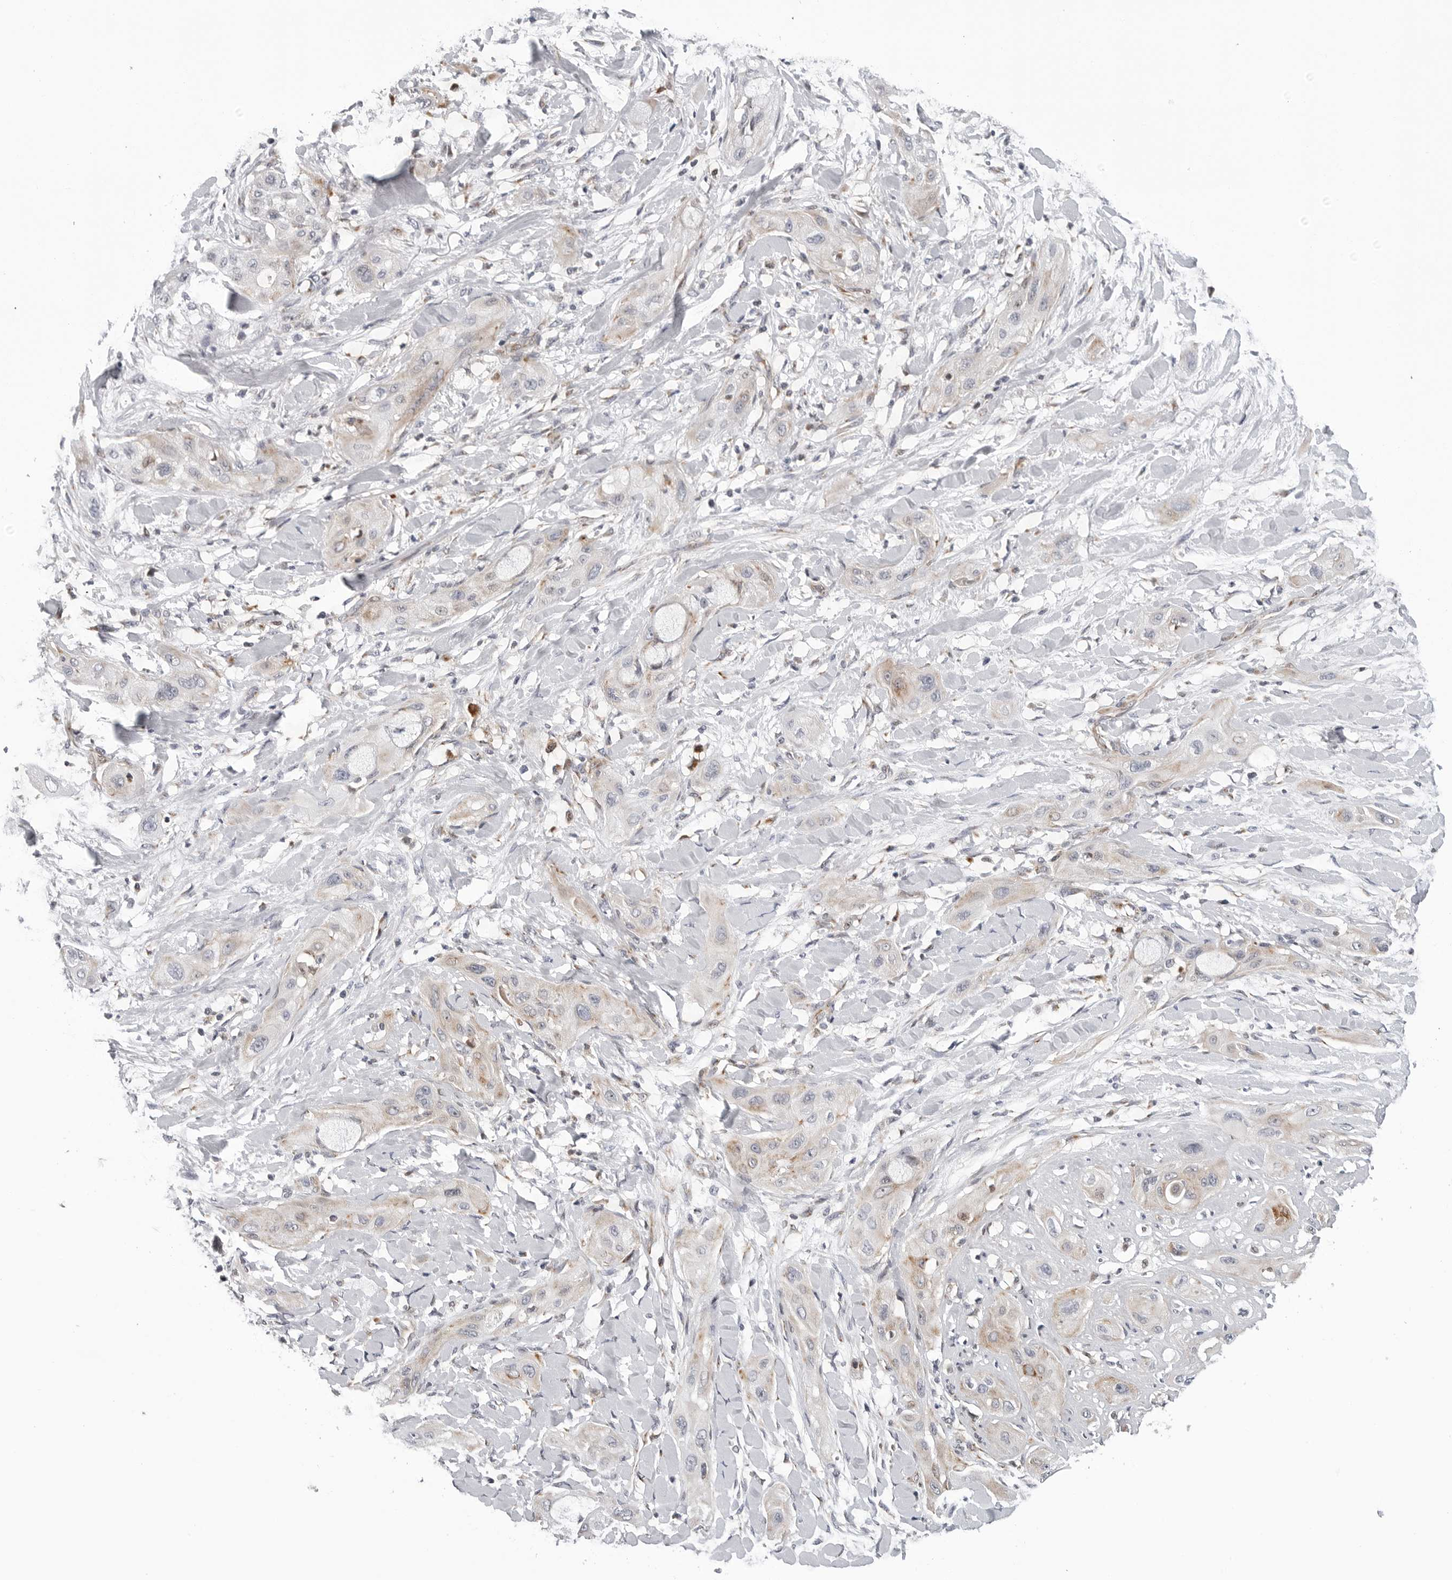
{"staining": {"intensity": "weak", "quantity": "<25%", "location": "cytoplasmic/membranous"}, "tissue": "lung cancer", "cell_type": "Tumor cells", "image_type": "cancer", "snomed": [{"axis": "morphology", "description": "Squamous cell carcinoma, NOS"}, {"axis": "topography", "description": "Lung"}], "caption": "Immunohistochemistry photomicrograph of neoplastic tissue: lung squamous cell carcinoma stained with DAB (3,3'-diaminobenzidine) exhibits no significant protein expression in tumor cells.", "gene": "CDK20", "patient": {"sex": "female", "age": 47}}